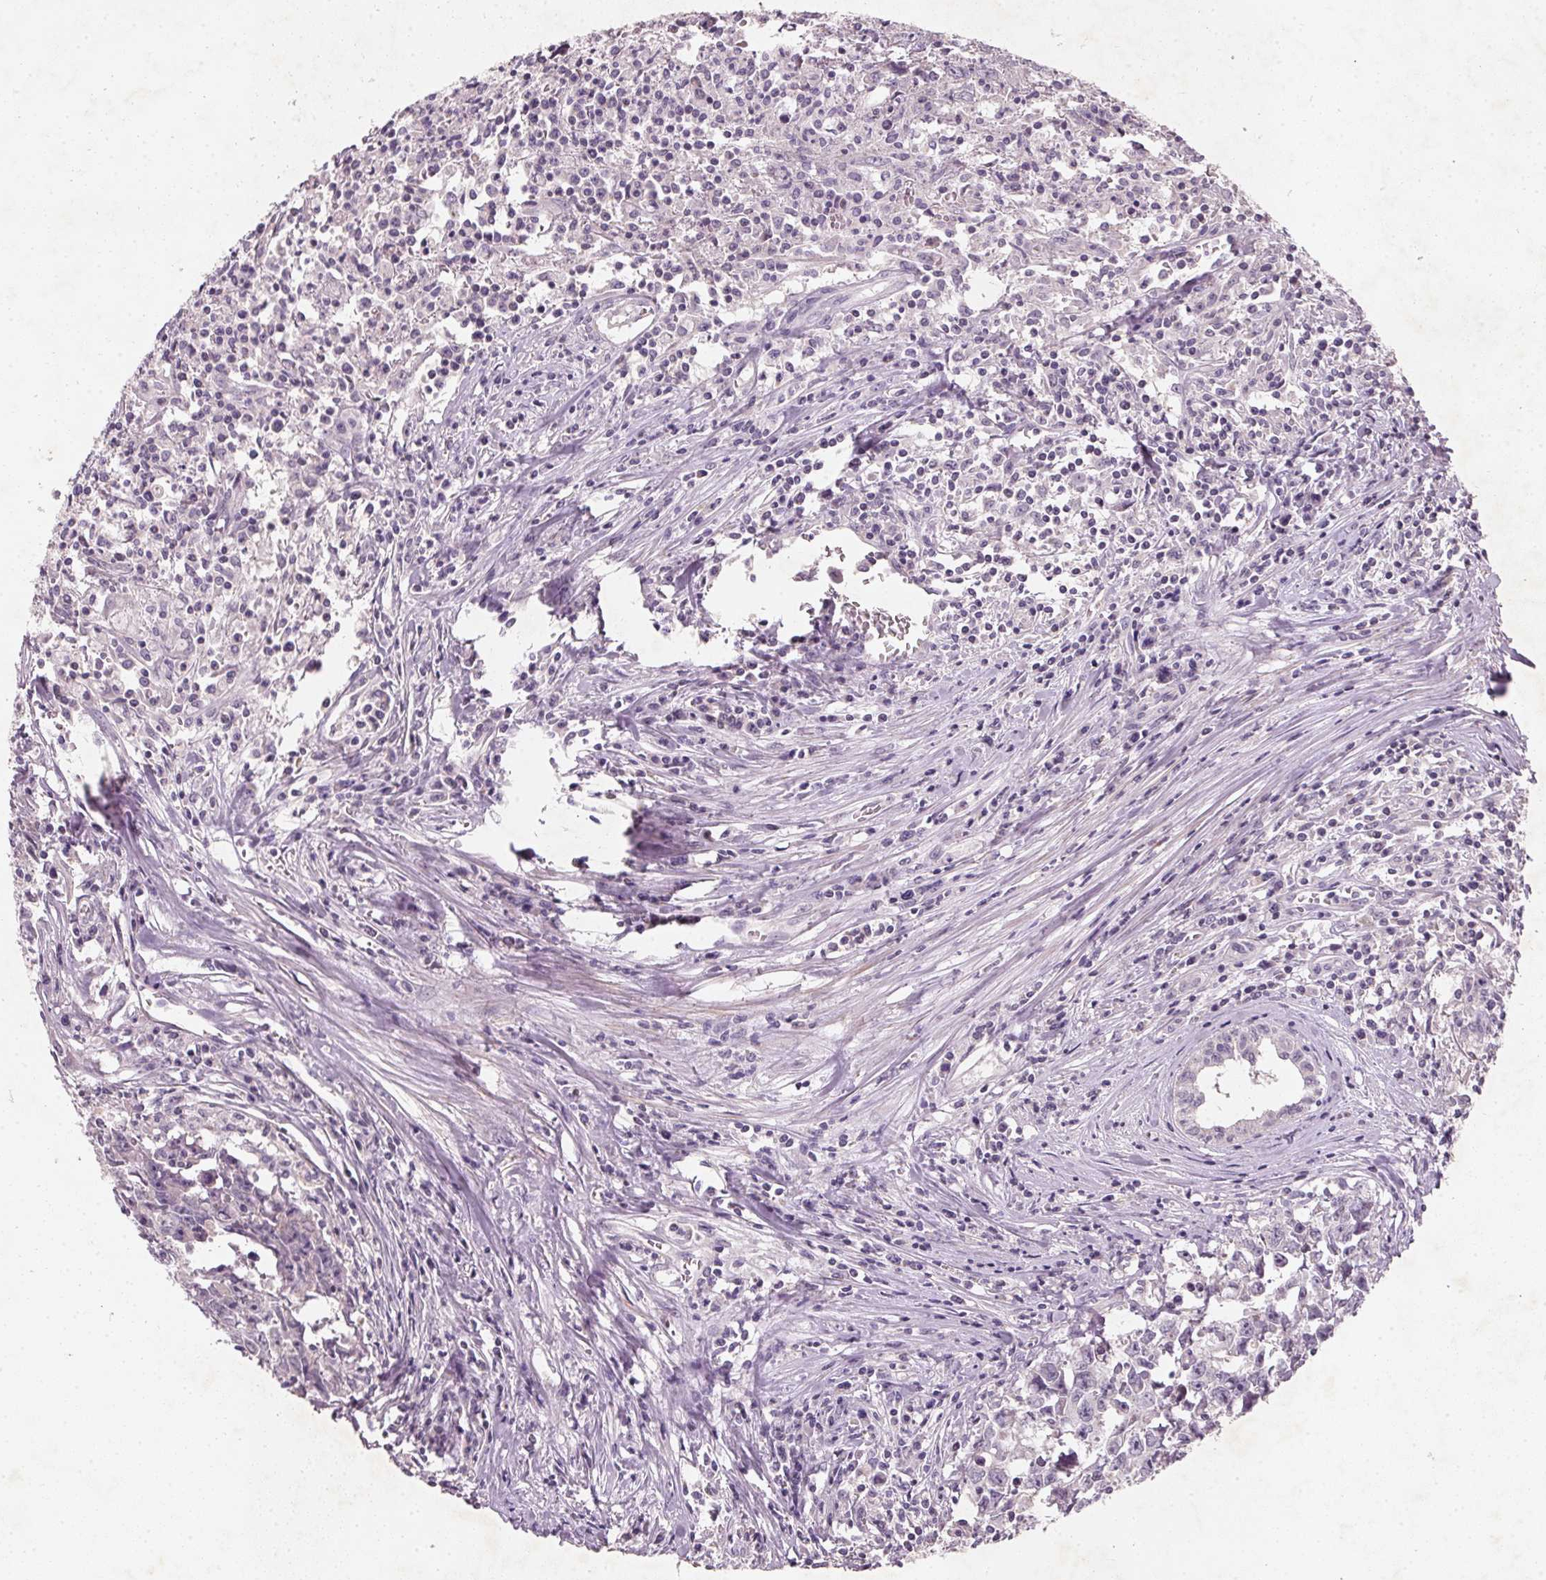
{"staining": {"intensity": "negative", "quantity": "none", "location": "none"}, "tissue": "testis cancer", "cell_type": "Tumor cells", "image_type": "cancer", "snomed": [{"axis": "morphology", "description": "Carcinoma, Embryonal, NOS"}, {"axis": "topography", "description": "Testis"}], "caption": "Human testis cancer (embryonal carcinoma) stained for a protein using immunohistochemistry (IHC) displays no staining in tumor cells.", "gene": "KCNK15", "patient": {"sex": "male", "age": 22}}